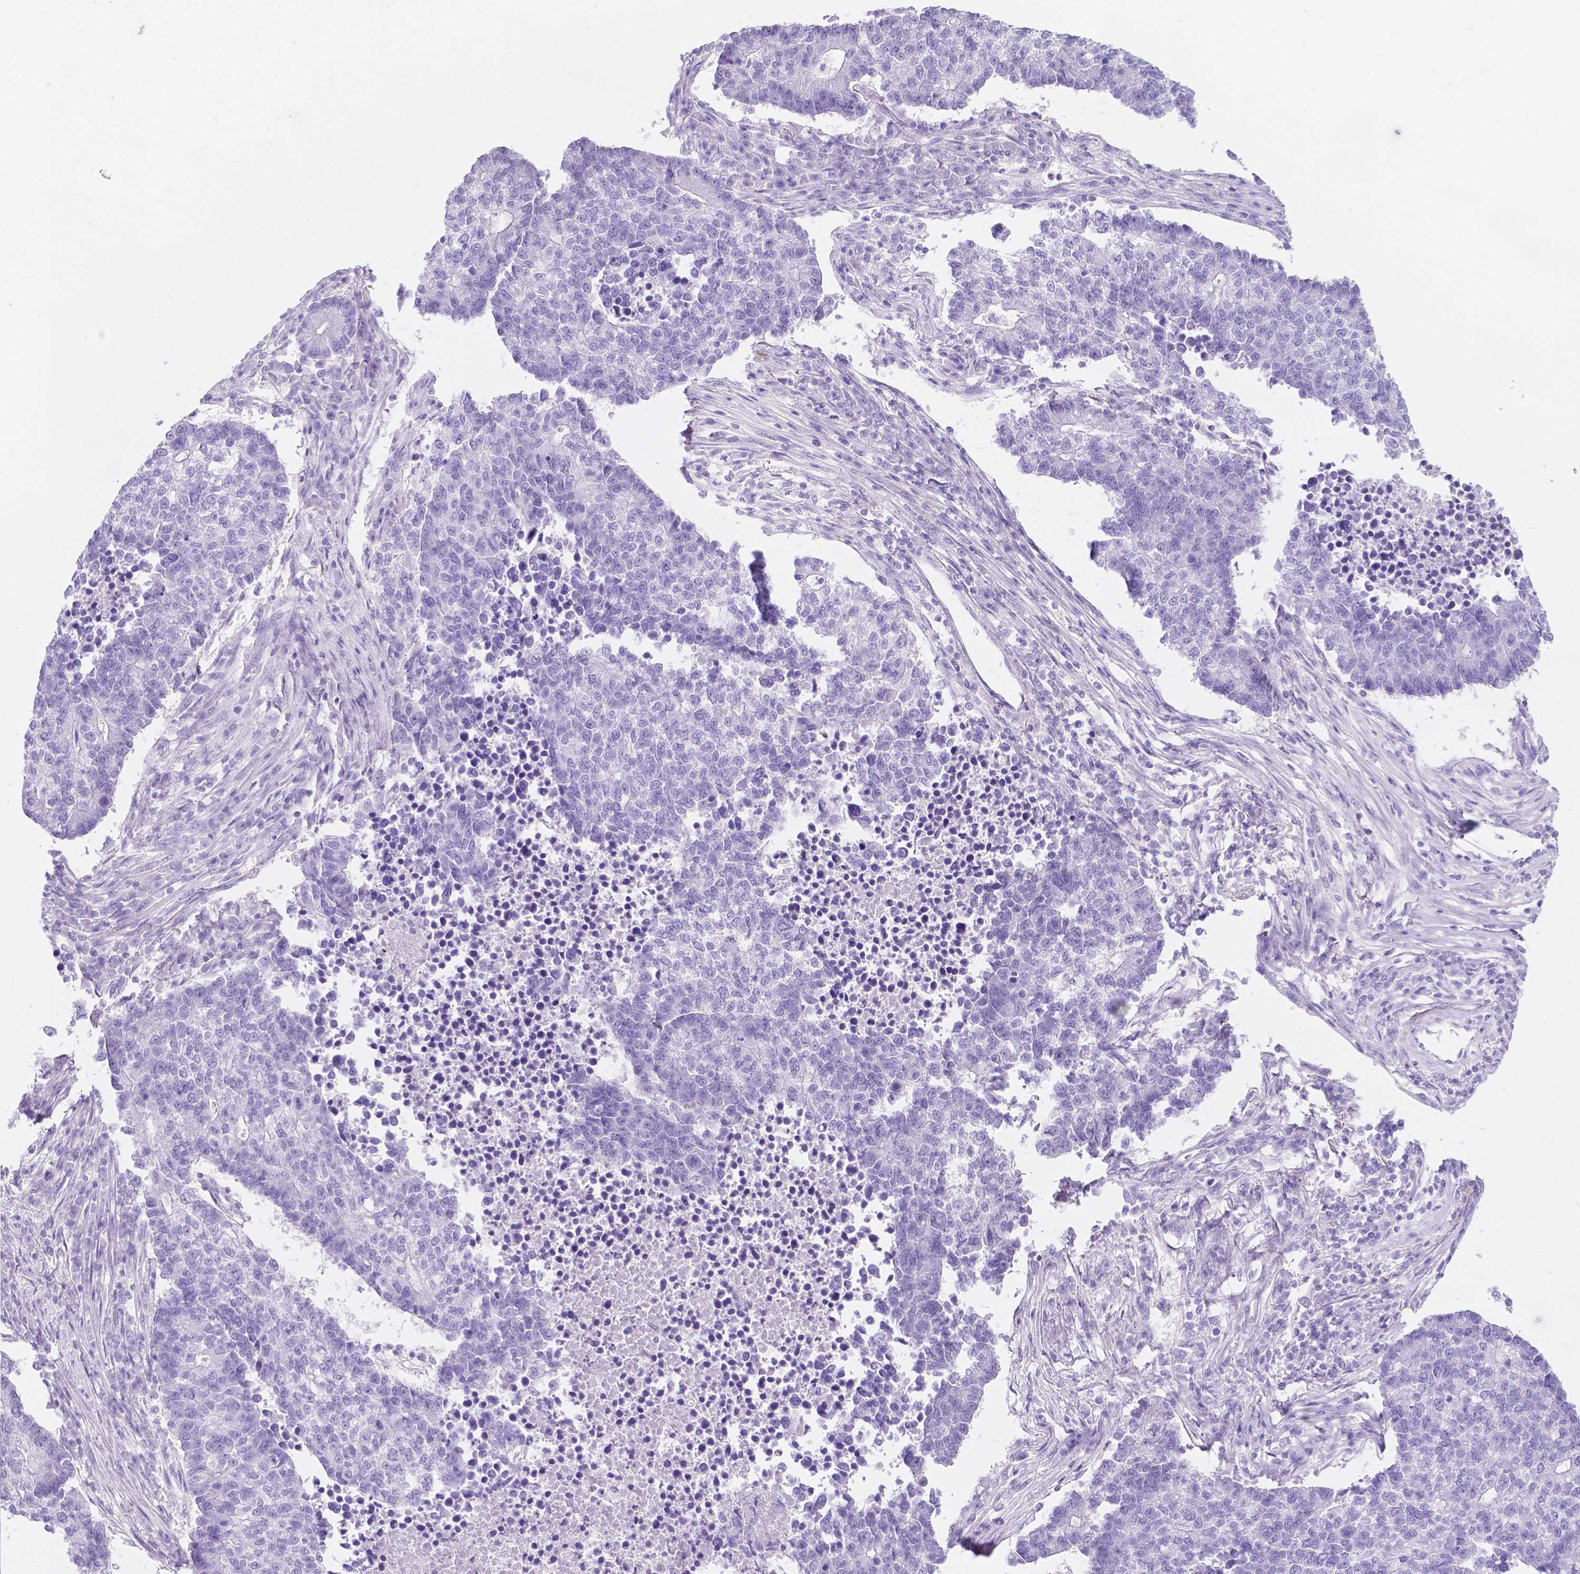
{"staining": {"intensity": "negative", "quantity": "none", "location": "none"}, "tissue": "lung cancer", "cell_type": "Tumor cells", "image_type": "cancer", "snomed": [{"axis": "morphology", "description": "Adenocarcinoma, NOS"}, {"axis": "topography", "description": "Lung"}], "caption": "This is an immunohistochemistry (IHC) image of lung adenocarcinoma. There is no expression in tumor cells.", "gene": "GNAO1", "patient": {"sex": "male", "age": 57}}